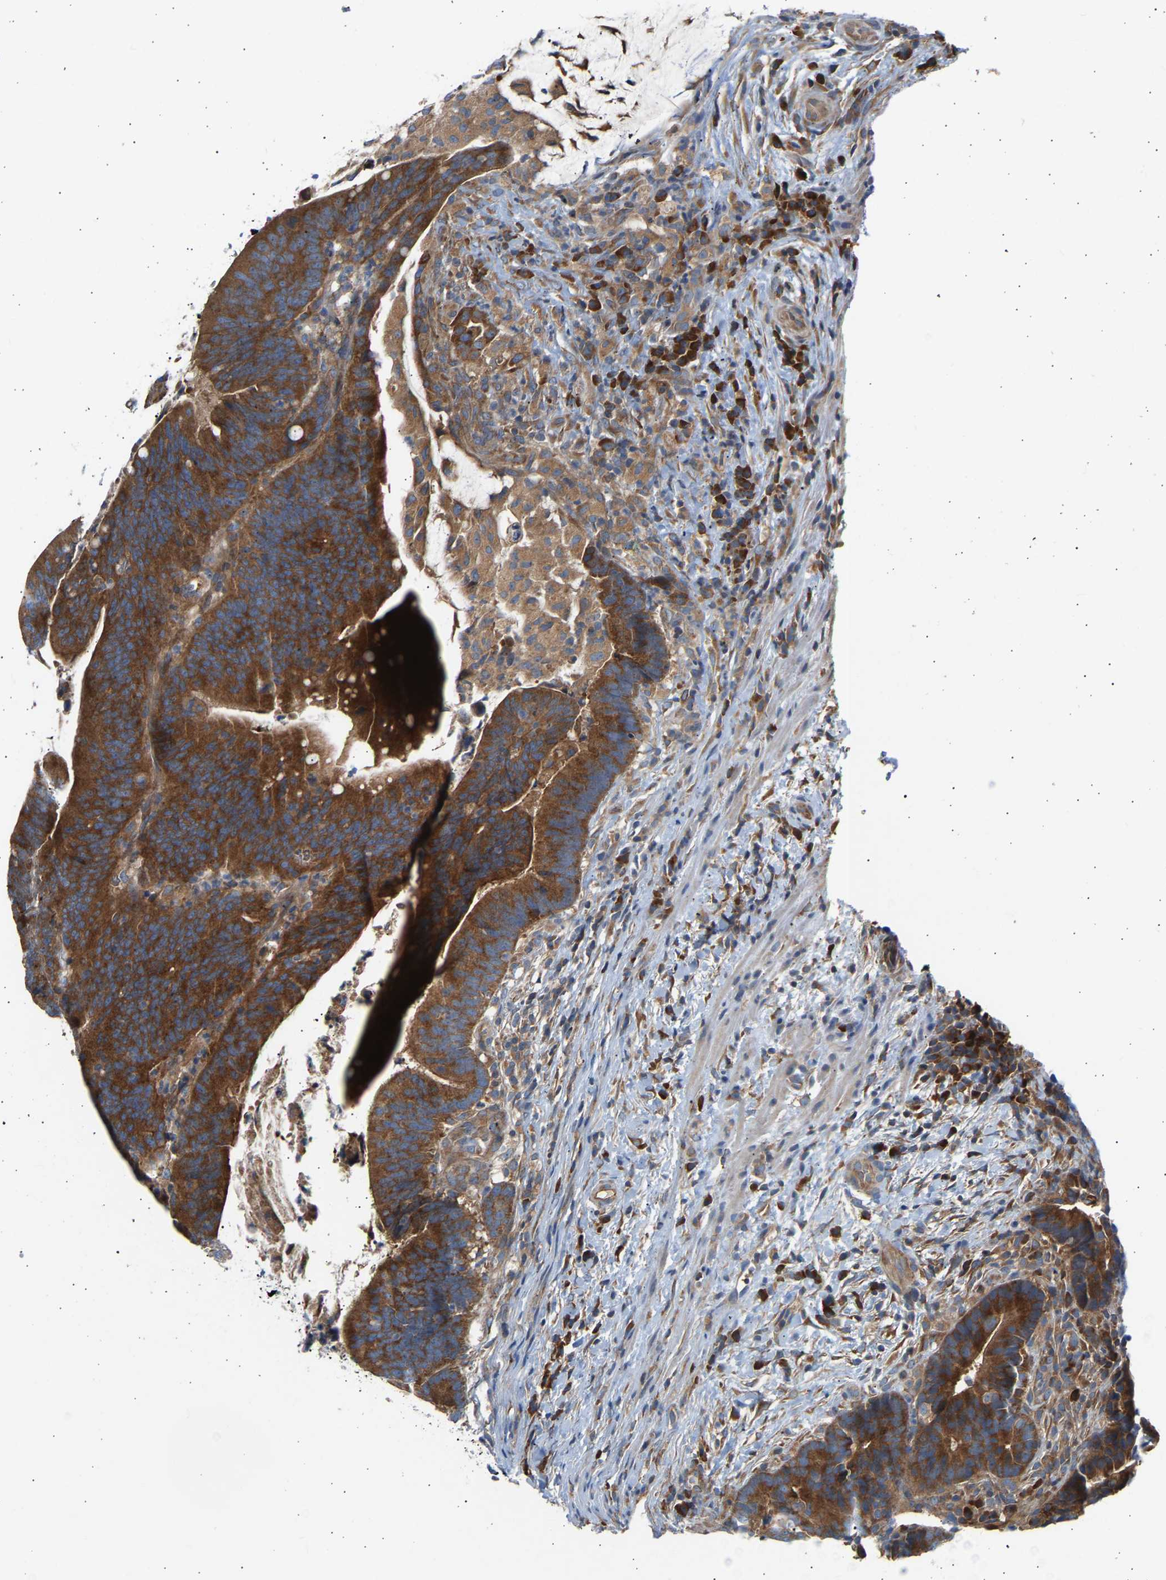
{"staining": {"intensity": "strong", "quantity": ">75%", "location": "cytoplasmic/membranous"}, "tissue": "colorectal cancer", "cell_type": "Tumor cells", "image_type": "cancer", "snomed": [{"axis": "morphology", "description": "Adenocarcinoma, NOS"}, {"axis": "topography", "description": "Colon"}], "caption": "Colorectal adenocarcinoma stained with a protein marker demonstrates strong staining in tumor cells.", "gene": "GCN1", "patient": {"sex": "female", "age": 66}}